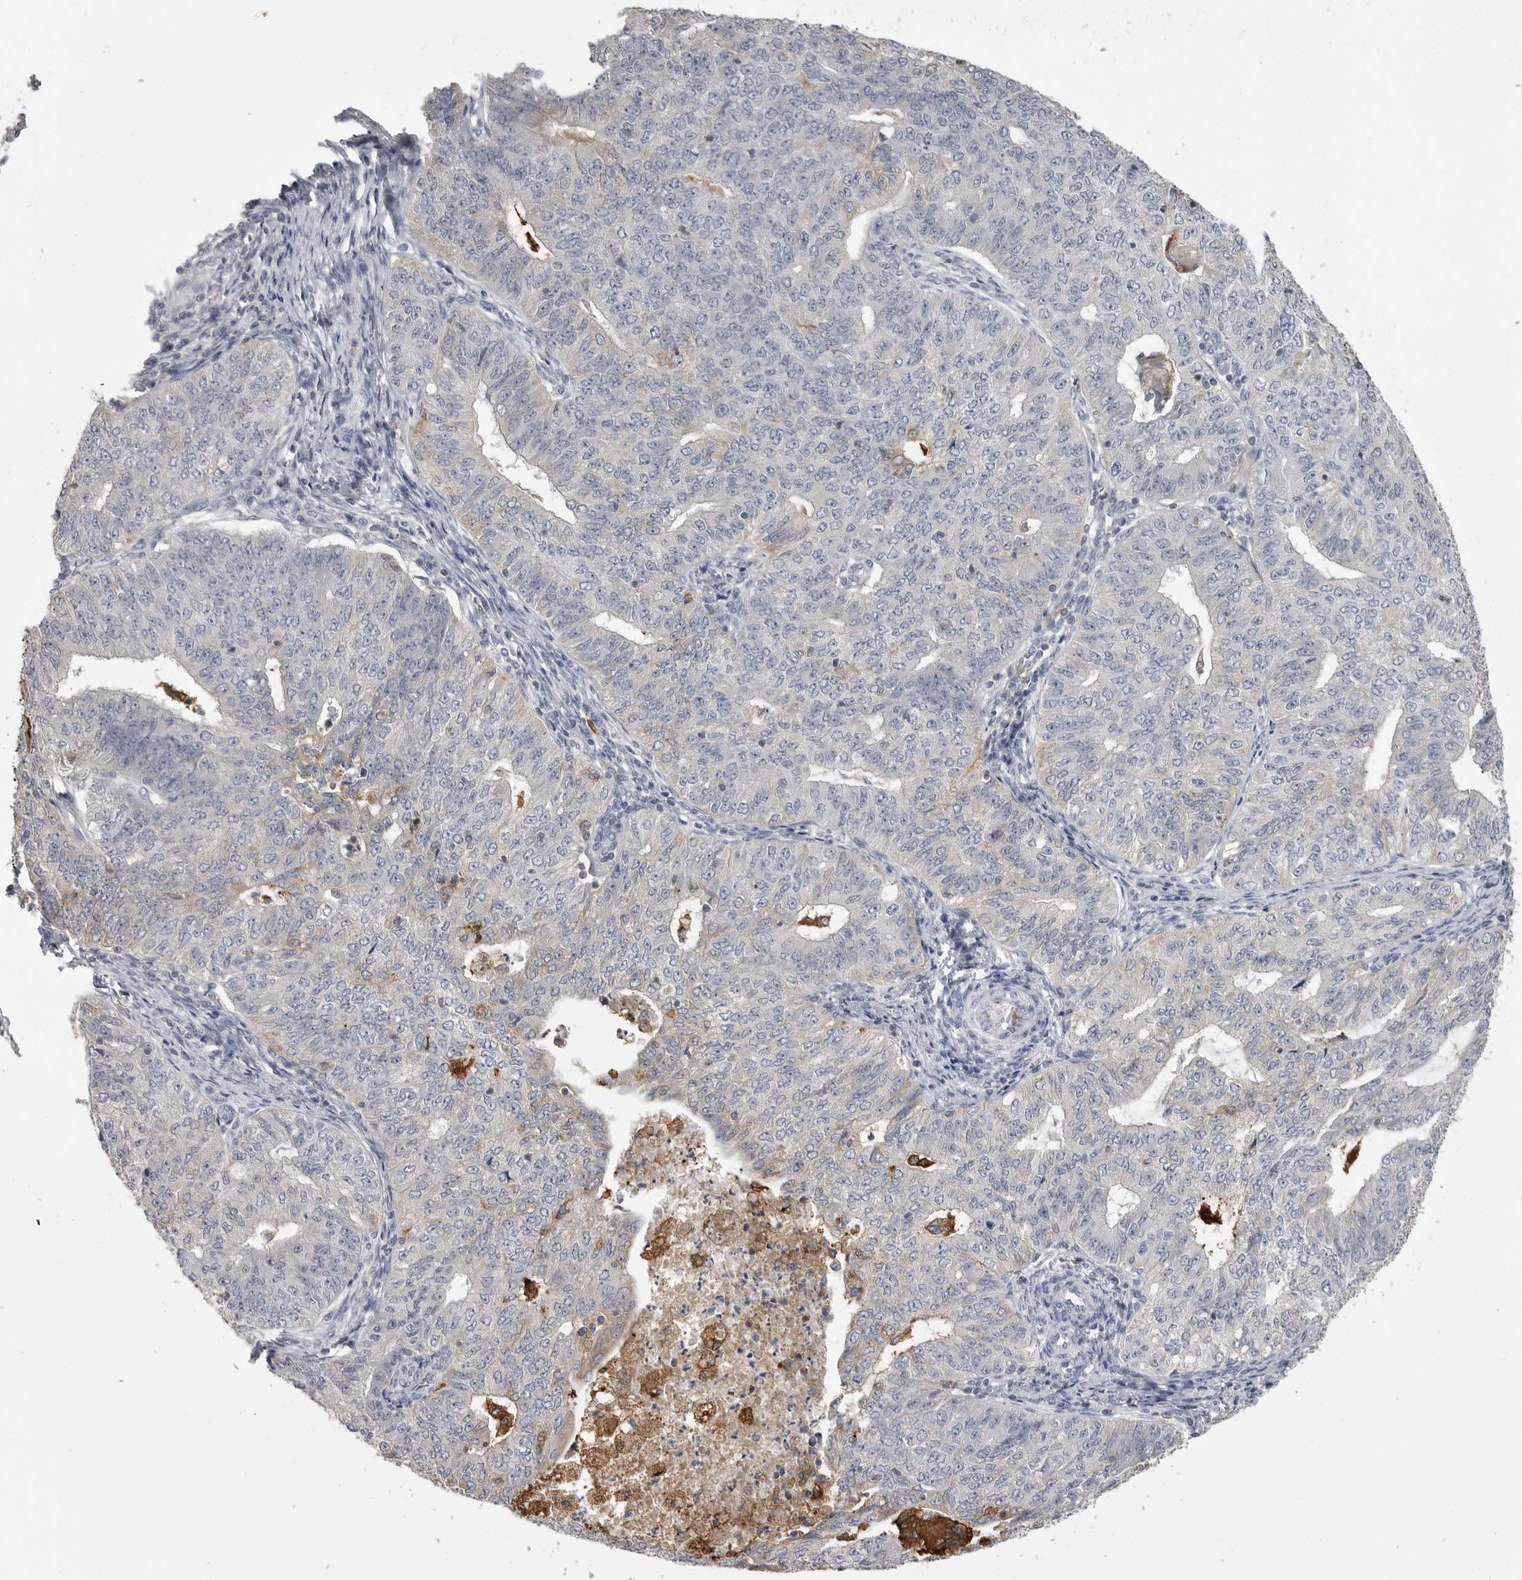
{"staining": {"intensity": "negative", "quantity": "none", "location": "none"}, "tissue": "endometrial cancer", "cell_type": "Tumor cells", "image_type": "cancer", "snomed": [{"axis": "morphology", "description": "Adenocarcinoma, NOS"}, {"axis": "topography", "description": "Endometrium"}], "caption": "The histopathology image displays no staining of tumor cells in endometrial cancer.", "gene": "CMTM6", "patient": {"sex": "female", "age": 32}}